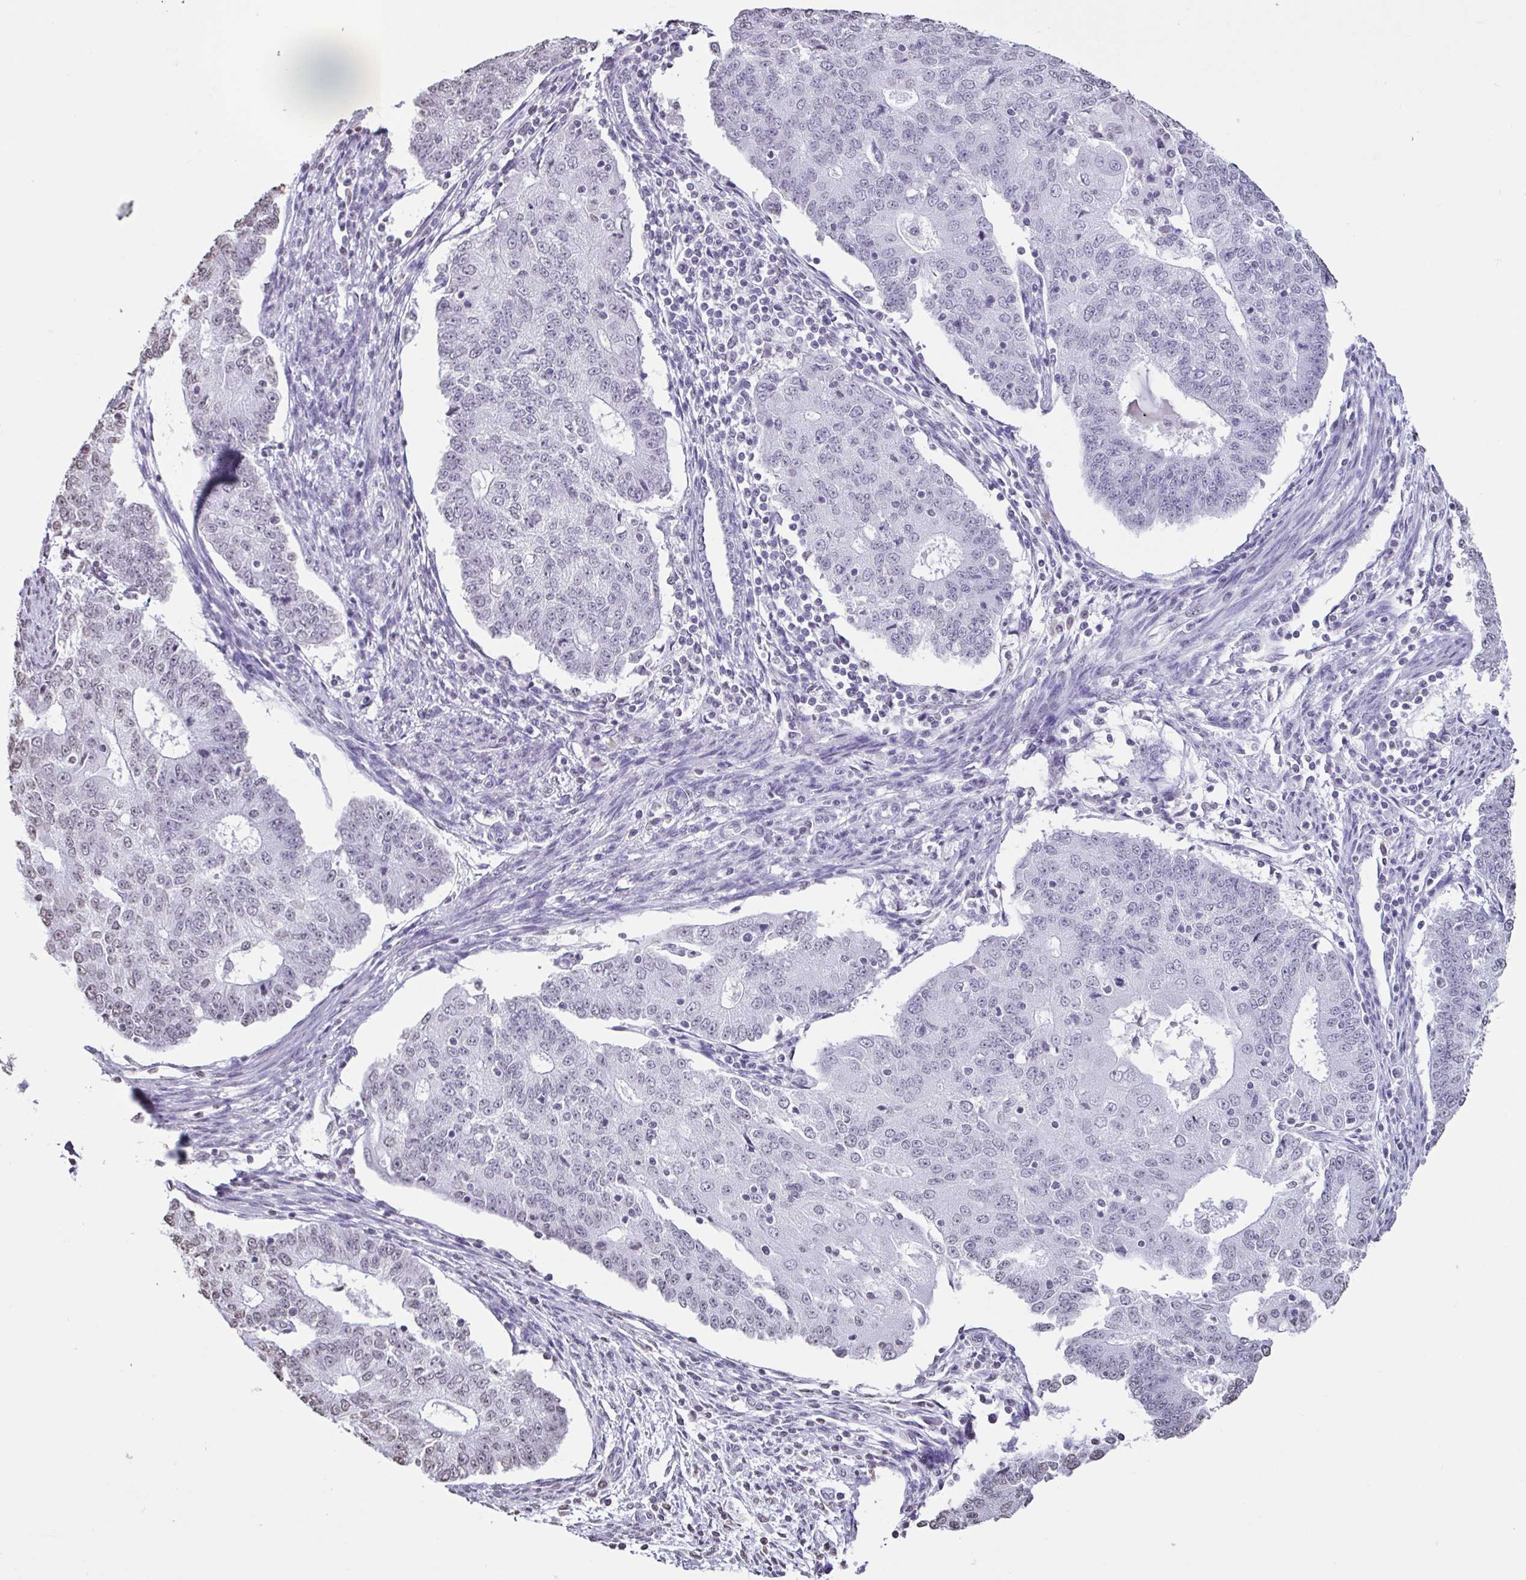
{"staining": {"intensity": "weak", "quantity": "<25%", "location": "nuclear"}, "tissue": "endometrial cancer", "cell_type": "Tumor cells", "image_type": "cancer", "snomed": [{"axis": "morphology", "description": "Adenocarcinoma, NOS"}, {"axis": "topography", "description": "Endometrium"}], "caption": "This is a histopathology image of immunohistochemistry staining of adenocarcinoma (endometrial), which shows no staining in tumor cells.", "gene": "VCY1B", "patient": {"sex": "female", "age": 56}}